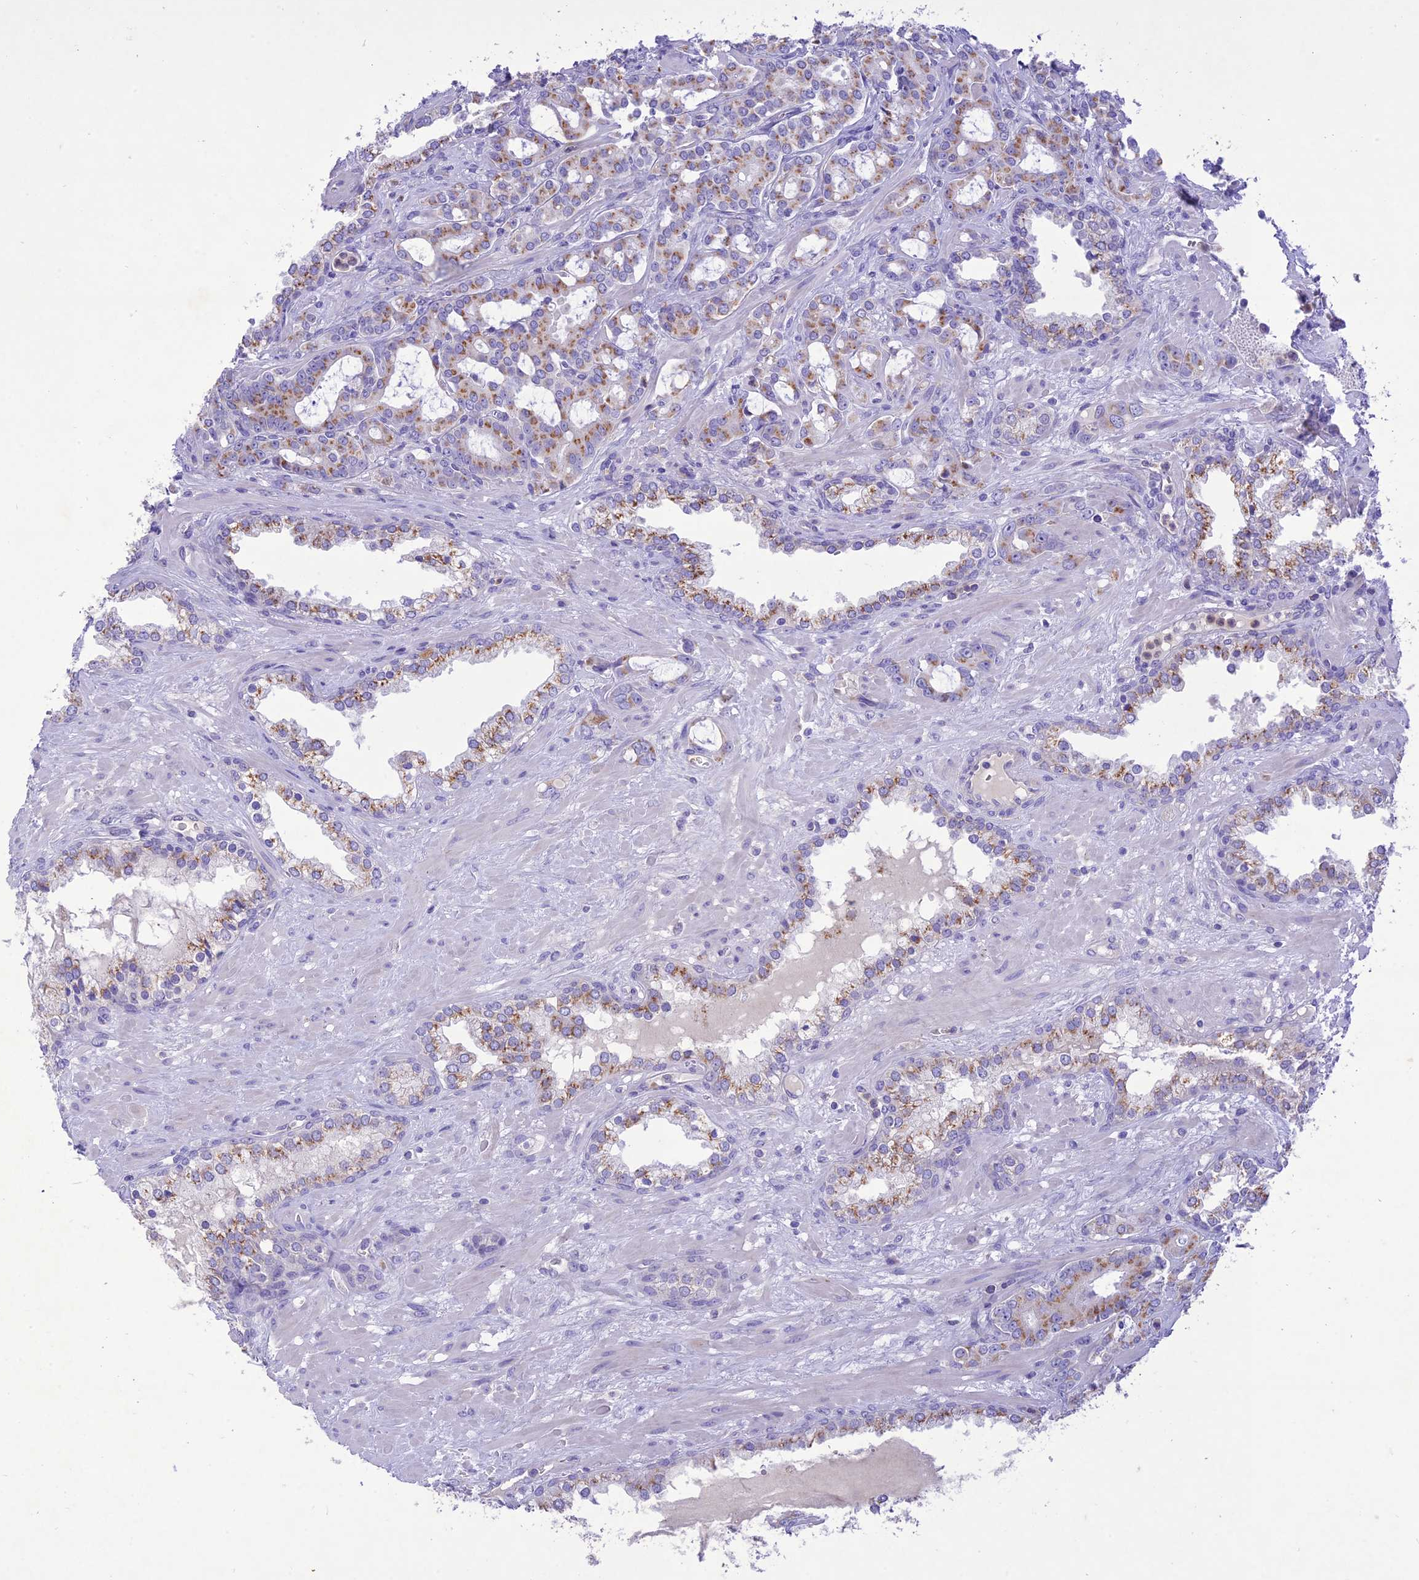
{"staining": {"intensity": "moderate", "quantity": ">75%", "location": "cytoplasmic/membranous"}, "tissue": "prostate cancer", "cell_type": "Tumor cells", "image_type": "cancer", "snomed": [{"axis": "morphology", "description": "Adenocarcinoma, High grade"}, {"axis": "topography", "description": "Prostate"}], "caption": "Immunohistochemical staining of prostate cancer (high-grade adenocarcinoma) reveals medium levels of moderate cytoplasmic/membranous protein expression in about >75% of tumor cells.", "gene": "SLC13A5", "patient": {"sex": "male", "age": 72}}